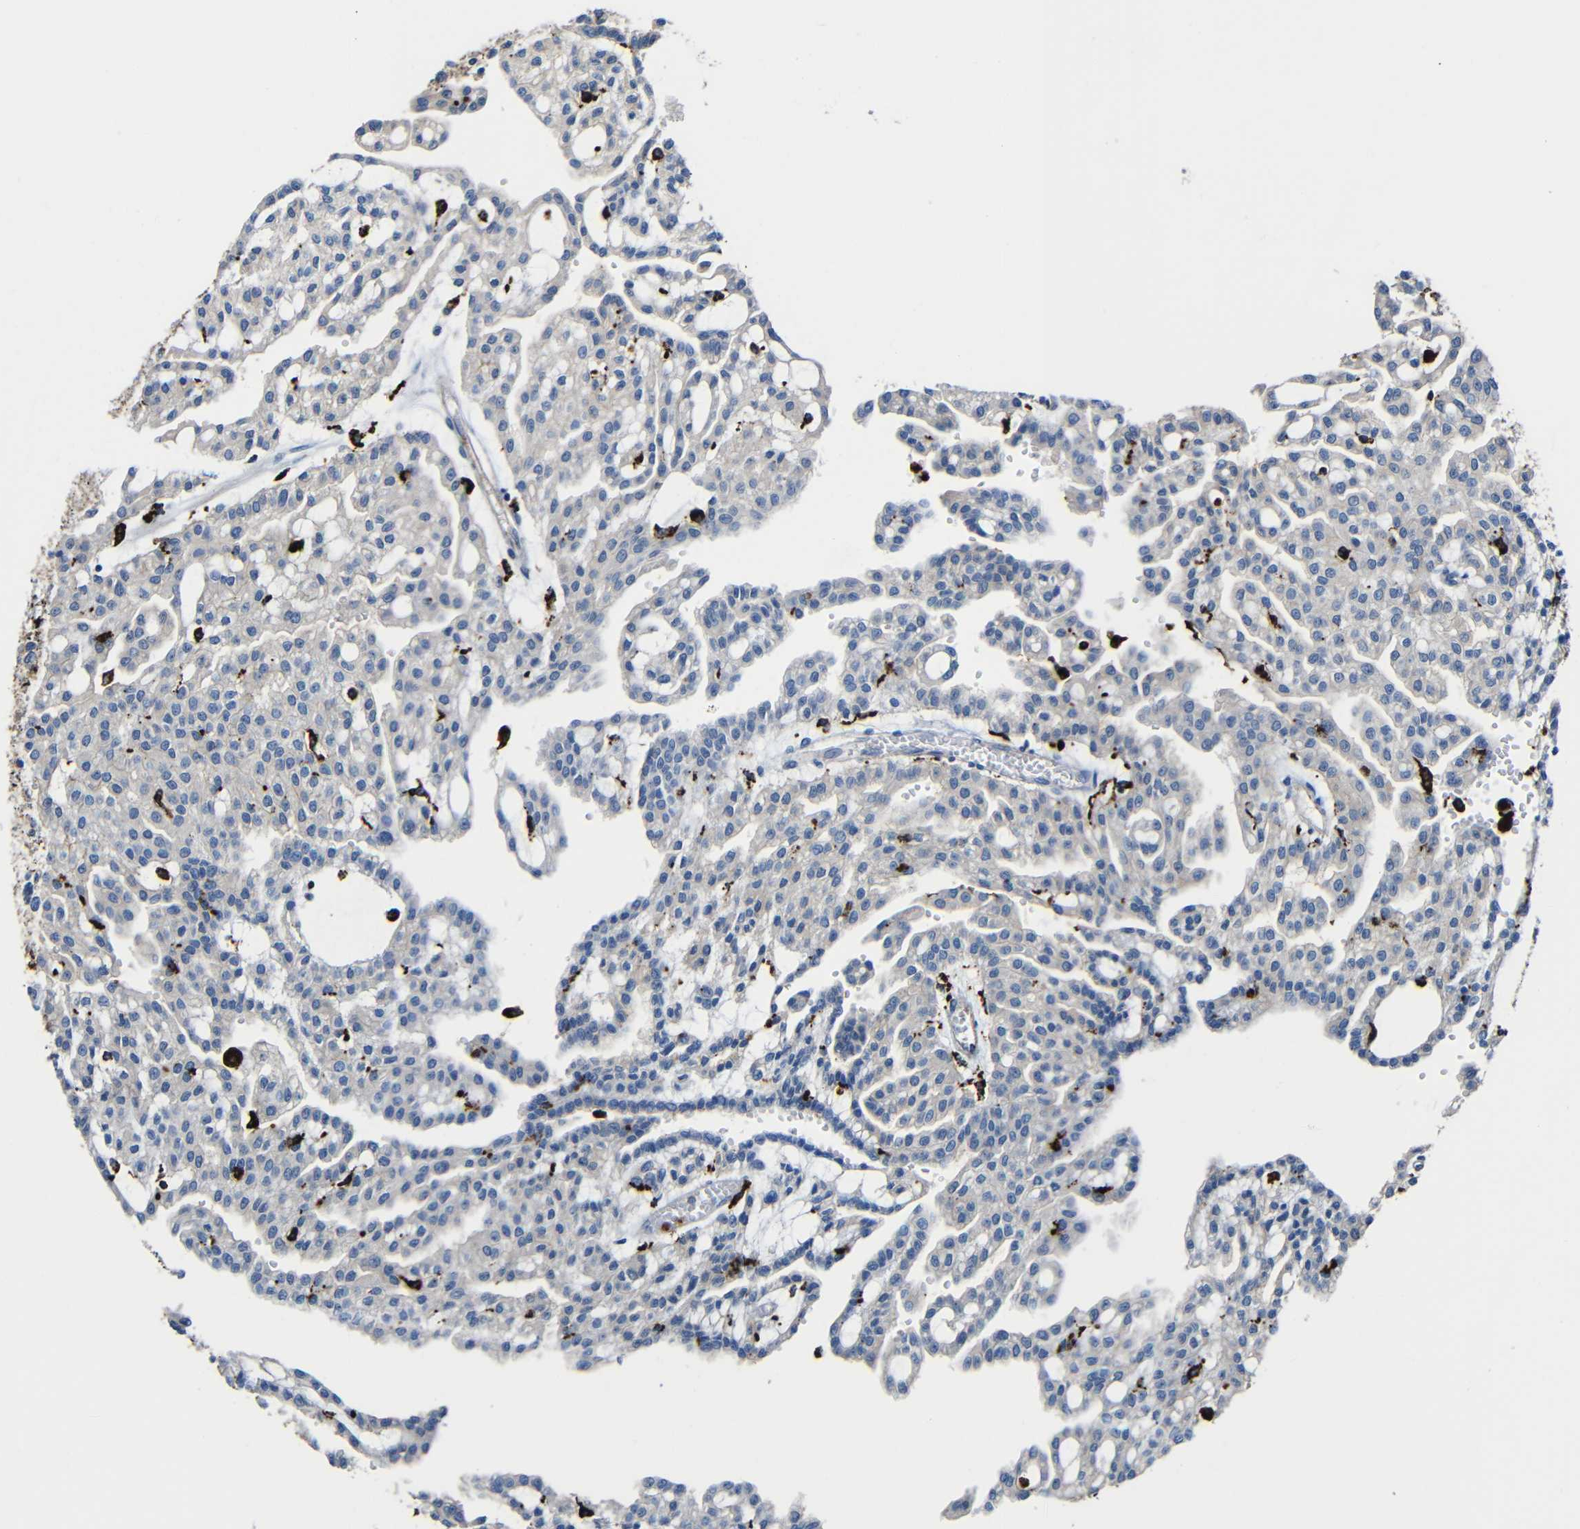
{"staining": {"intensity": "negative", "quantity": "none", "location": "none"}, "tissue": "renal cancer", "cell_type": "Tumor cells", "image_type": "cancer", "snomed": [{"axis": "morphology", "description": "Adenocarcinoma, NOS"}, {"axis": "topography", "description": "Kidney"}], "caption": "Renal cancer (adenocarcinoma) stained for a protein using IHC reveals no staining tumor cells.", "gene": "HLA-DMA", "patient": {"sex": "male", "age": 63}}